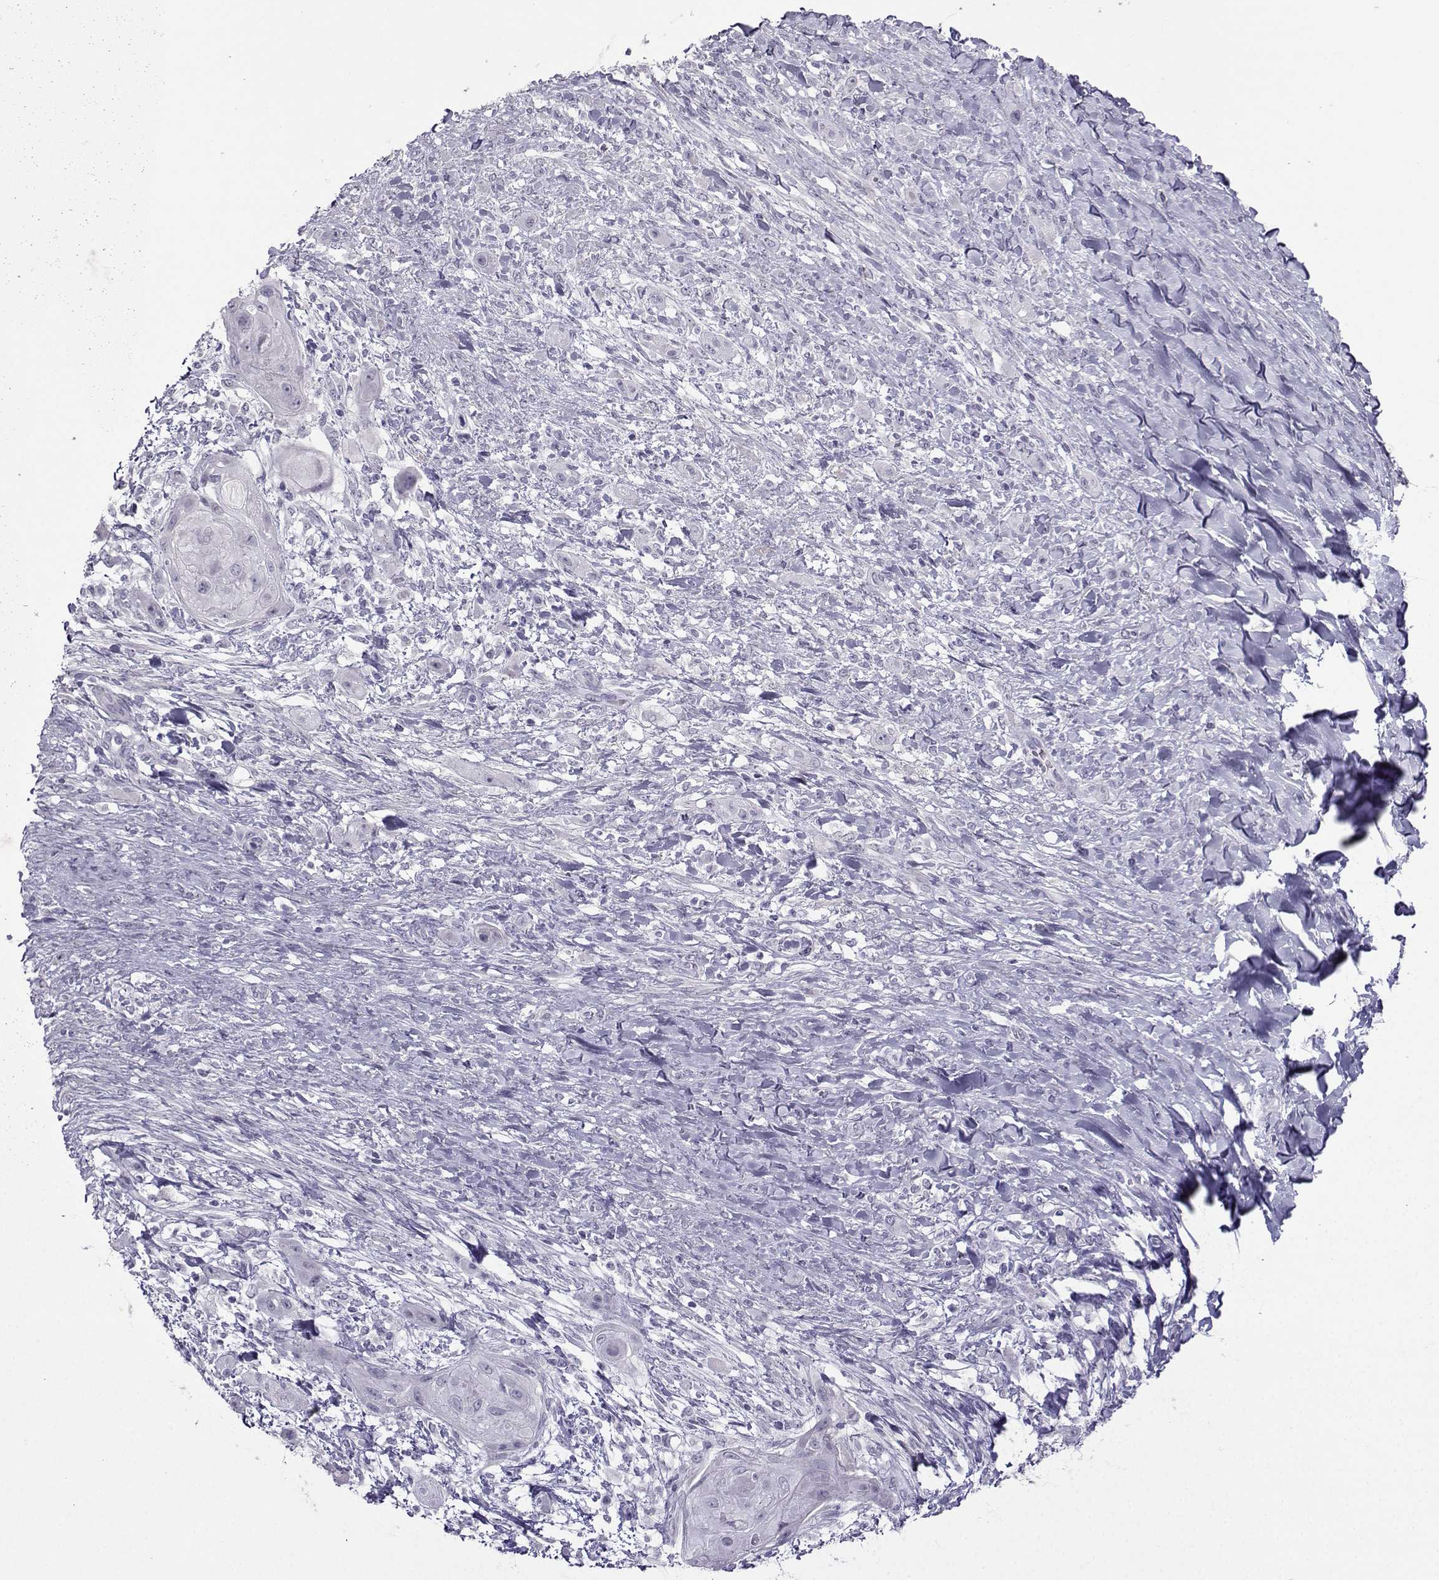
{"staining": {"intensity": "negative", "quantity": "none", "location": "none"}, "tissue": "skin cancer", "cell_type": "Tumor cells", "image_type": "cancer", "snomed": [{"axis": "morphology", "description": "Squamous cell carcinoma, NOS"}, {"axis": "topography", "description": "Skin"}], "caption": "An immunohistochemistry (IHC) histopathology image of skin squamous cell carcinoma is shown. There is no staining in tumor cells of skin squamous cell carcinoma.", "gene": "KIF17", "patient": {"sex": "male", "age": 62}}